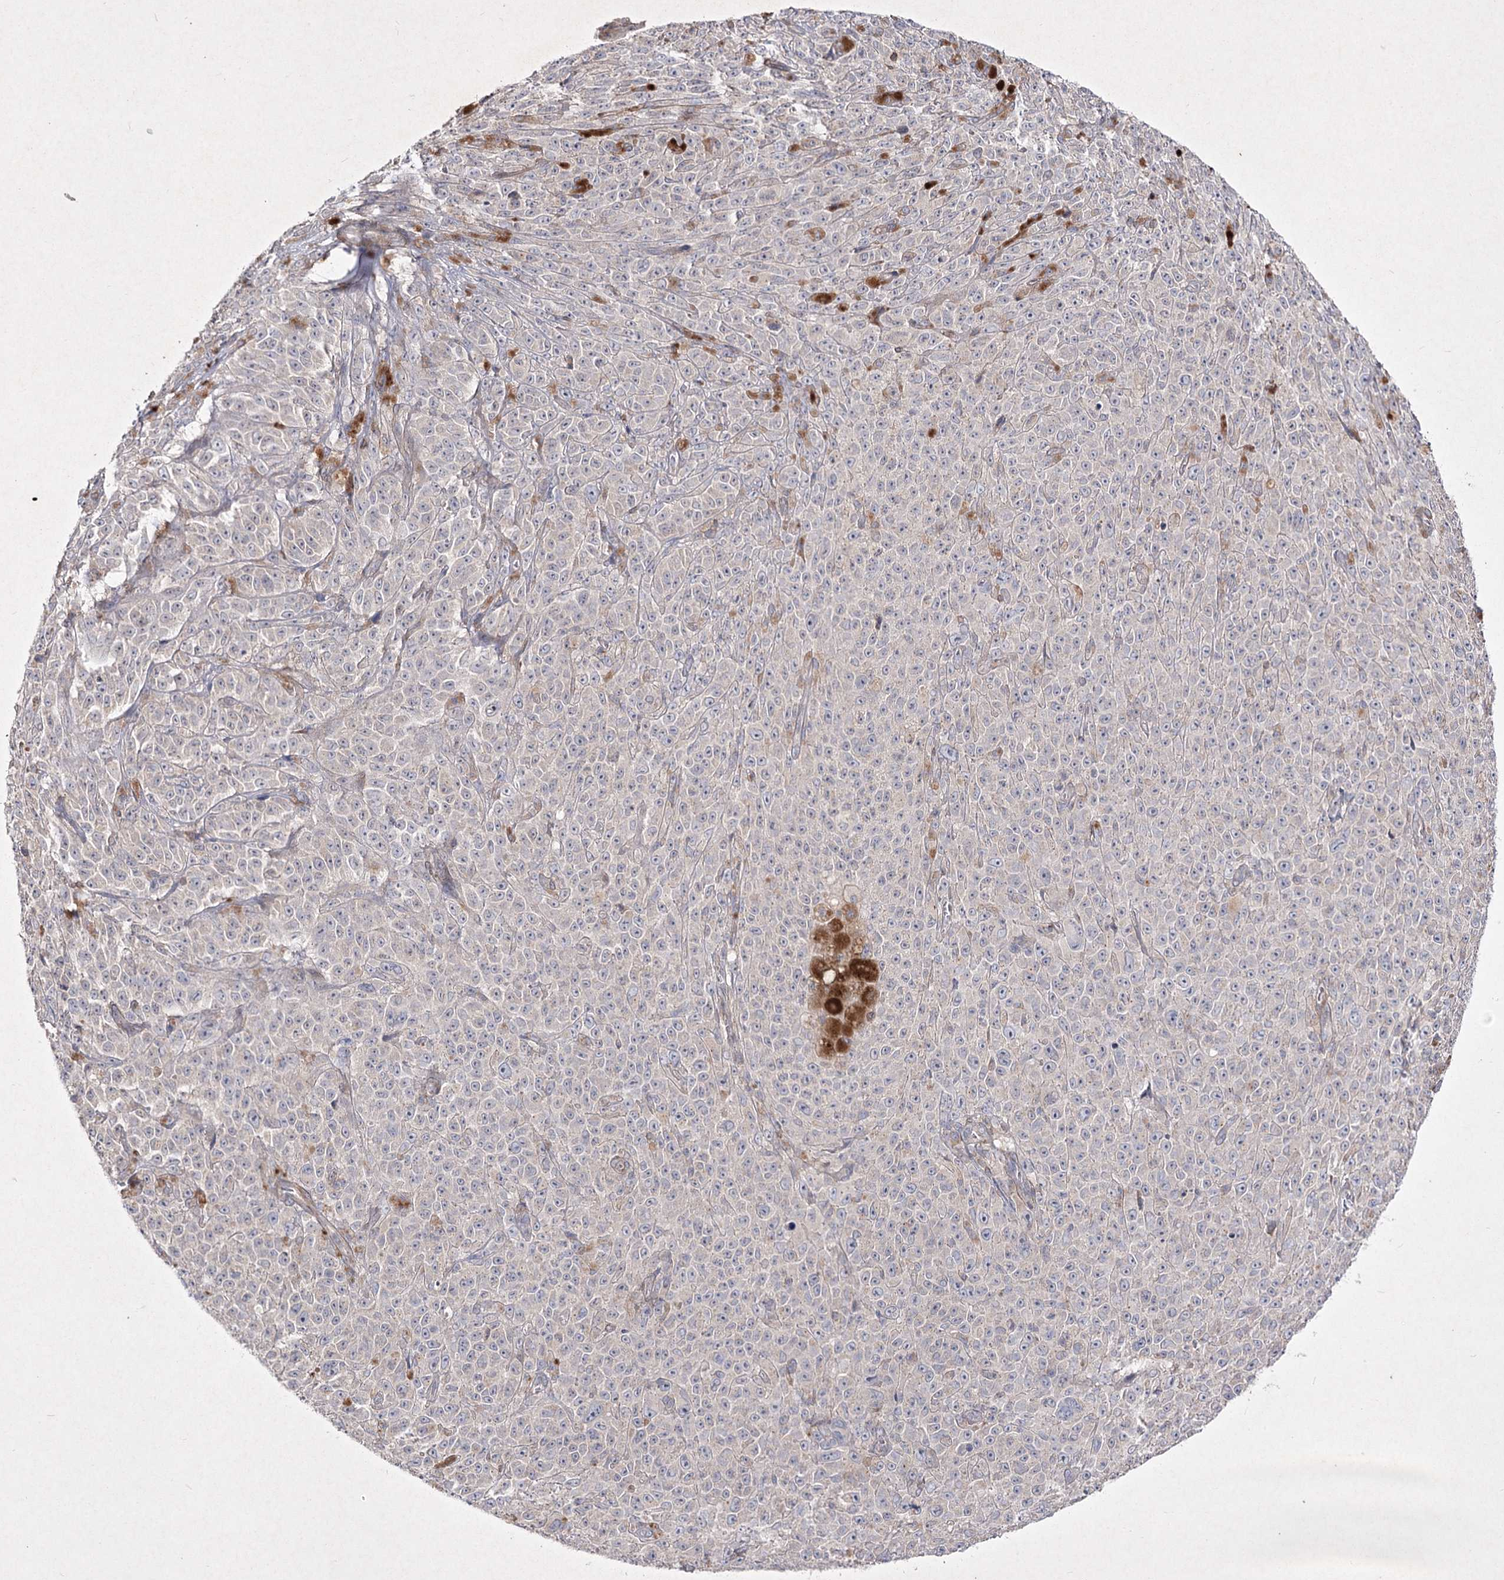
{"staining": {"intensity": "negative", "quantity": "none", "location": "none"}, "tissue": "melanoma", "cell_type": "Tumor cells", "image_type": "cancer", "snomed": [{"axis": "morphology", "description": "Malignant melanoma, NOS"}, {"axis": "topography", "description": "Skin"}], "caption": "Melanoma was stained to show a protein in brown. There is no significant positivity in tumor cells. (Brightfield microscopy of DAB (3,3'-diaminobenzidine) immunohistochemistry at high magnification).", "gene": "CIB2", "patient": {"sex": "female", "age": 82}}